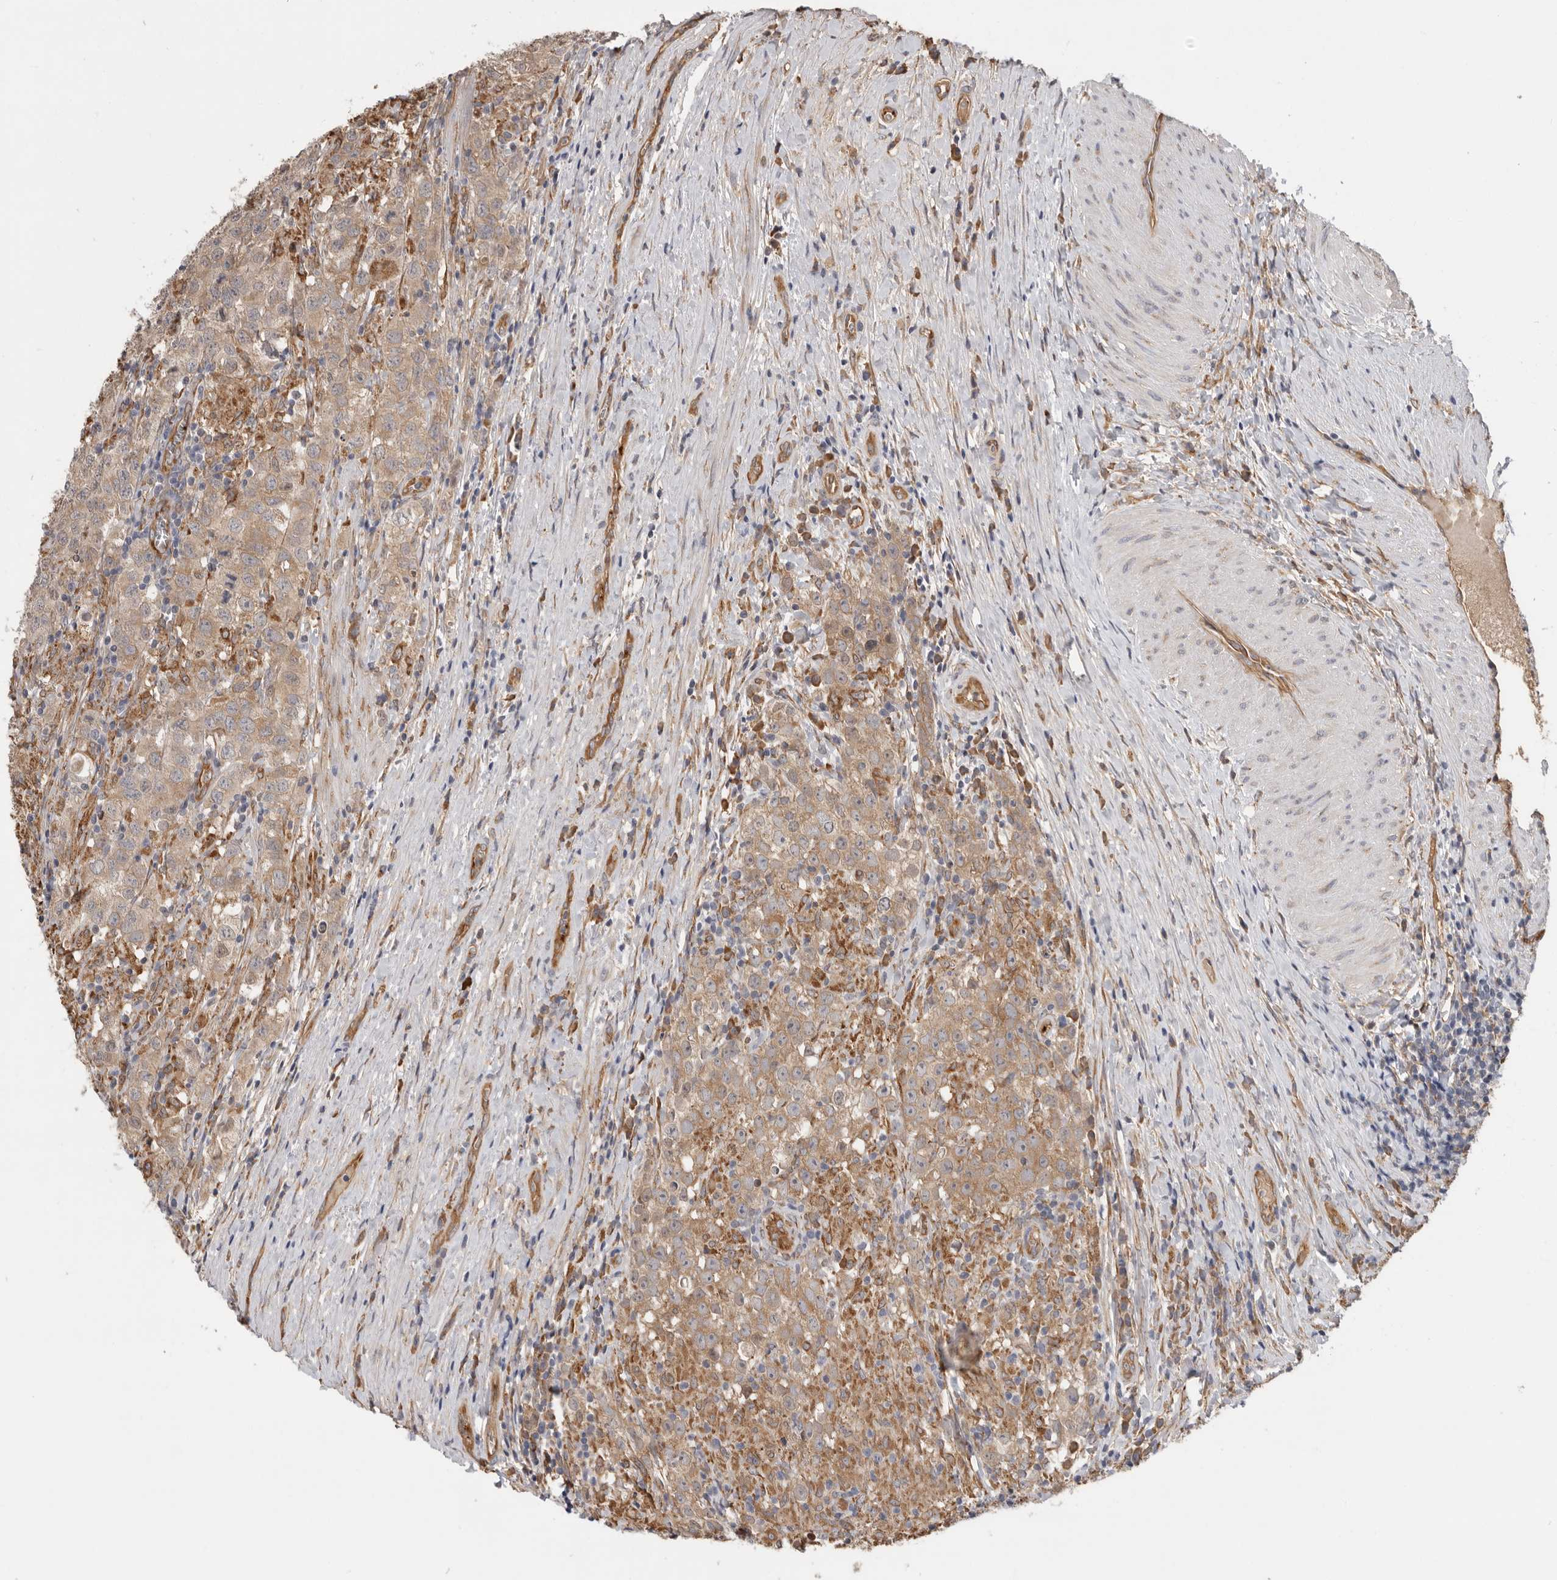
{"staining": {"intensity": "moderate", "quantity": ">75%", "location": "cytoplasmic/membranous"}, "tissue": "testis cancer", "cell_type": "Tumor cells", "image_type": "cancer", "snomed": [{"axis": "morphology", "description": "Seminoma, NOS"}, {"axis": "morphology", "description": "Carcinoma, Embryonal, NOS"}, {"axis": "topography", "description": "Testis"}], "caption": "Protein analysis of testis cancer (seminoma) tissue reveals moderate cytoplasmic/membranous staining in approximately >75% of tumor cells.", "gene": "CDC42BPB", "patient": {"sex": "male", "age": 43}}